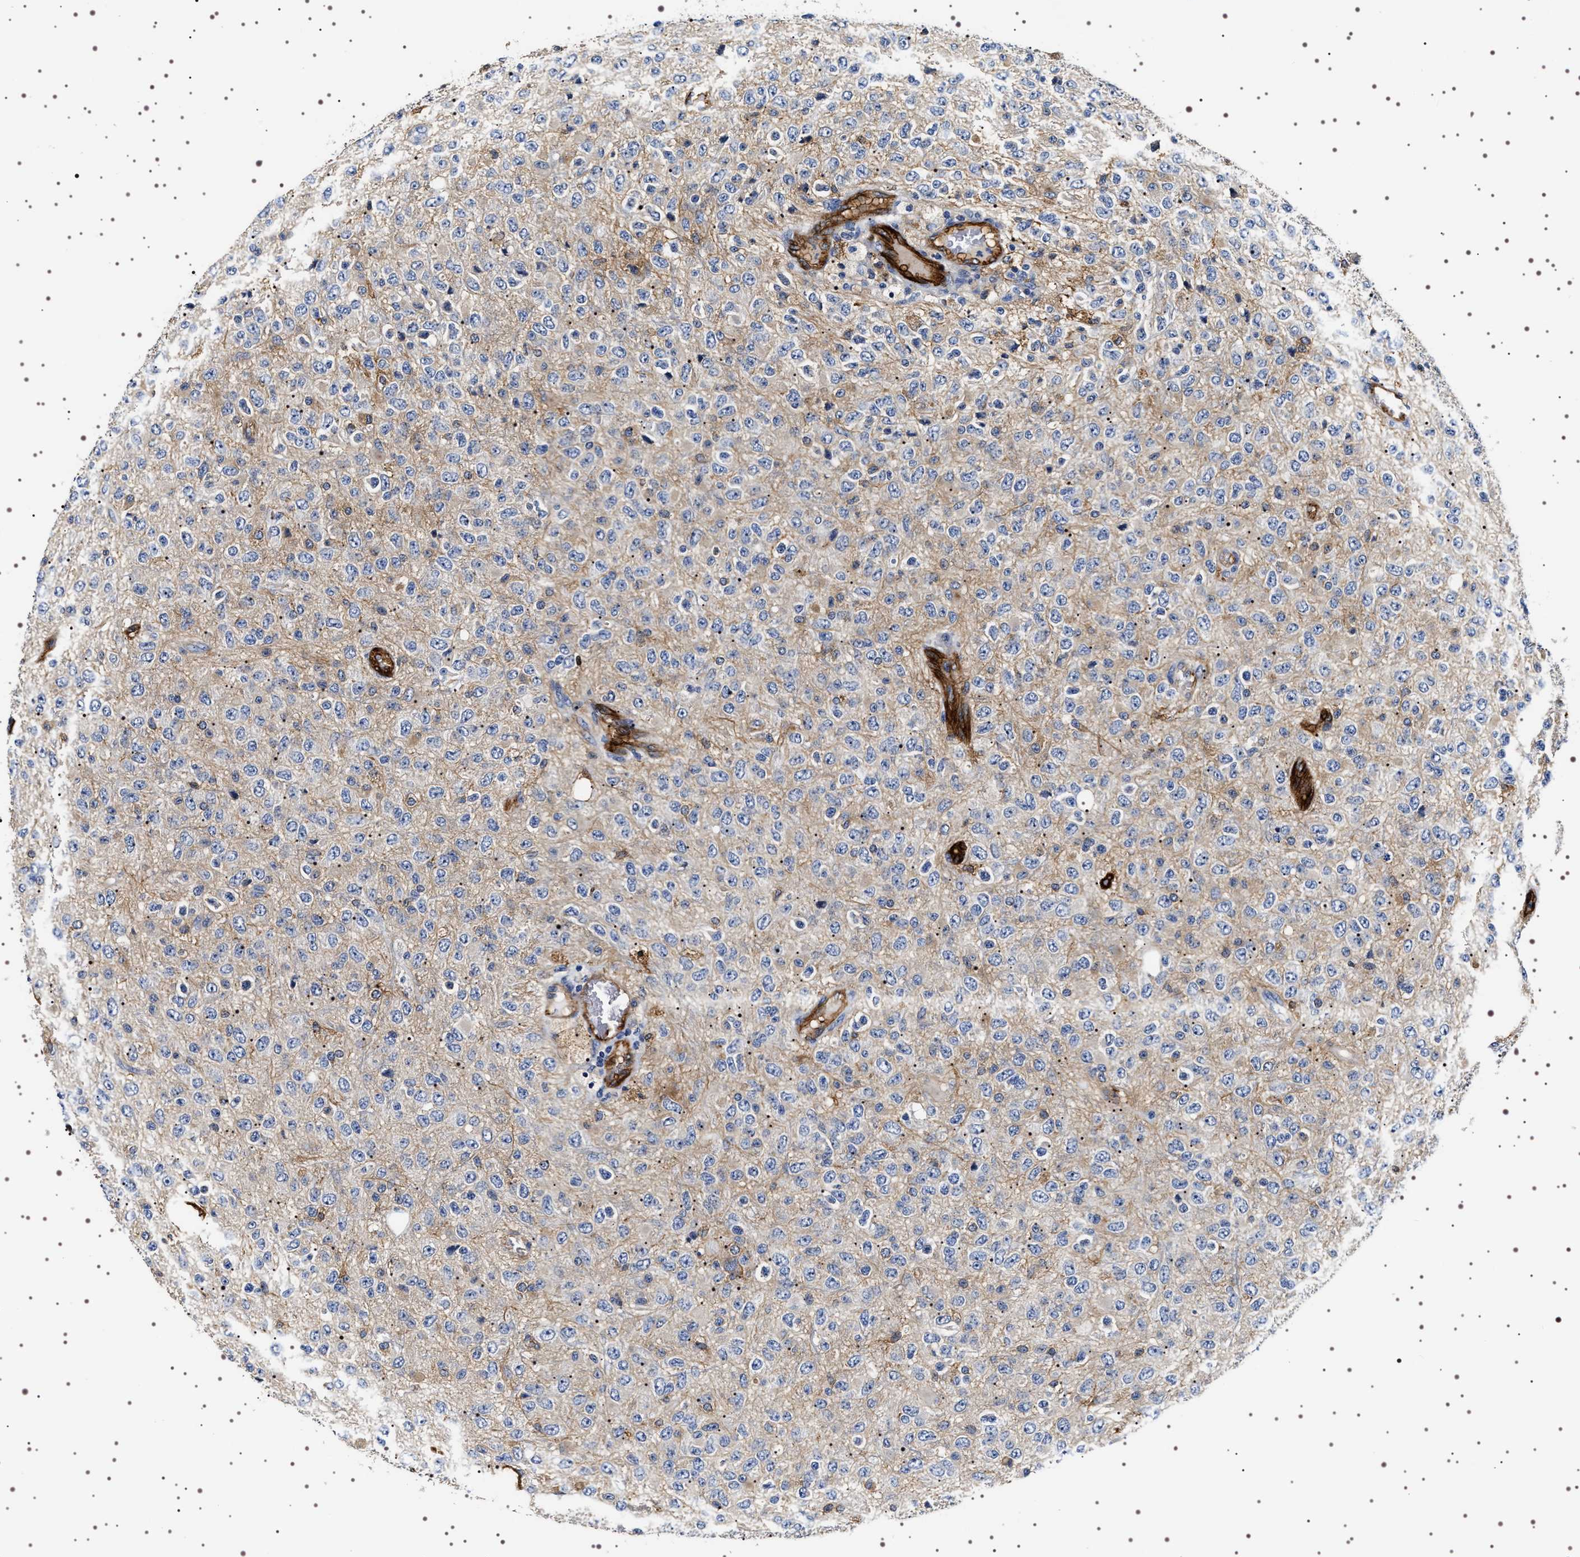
{"staining": {"intensity": "weak", "quantity": "<25%", "location": "cytoplasmic/membranous"}, "tissue": "glioma", "cell_type": "Tumor cells", "image_type": "cancer", "snomed": [{"axis": "morphology", "description": "Glioma, malignant, High grade"}, {"axis": "topography", "description": "pancreas cauda"}], "caption": "The image shows no significant expression in tumor cells of malignant glioma (high-grade).", "gene": "ALPL", "patient": {"sex": "male", "age": 60}}